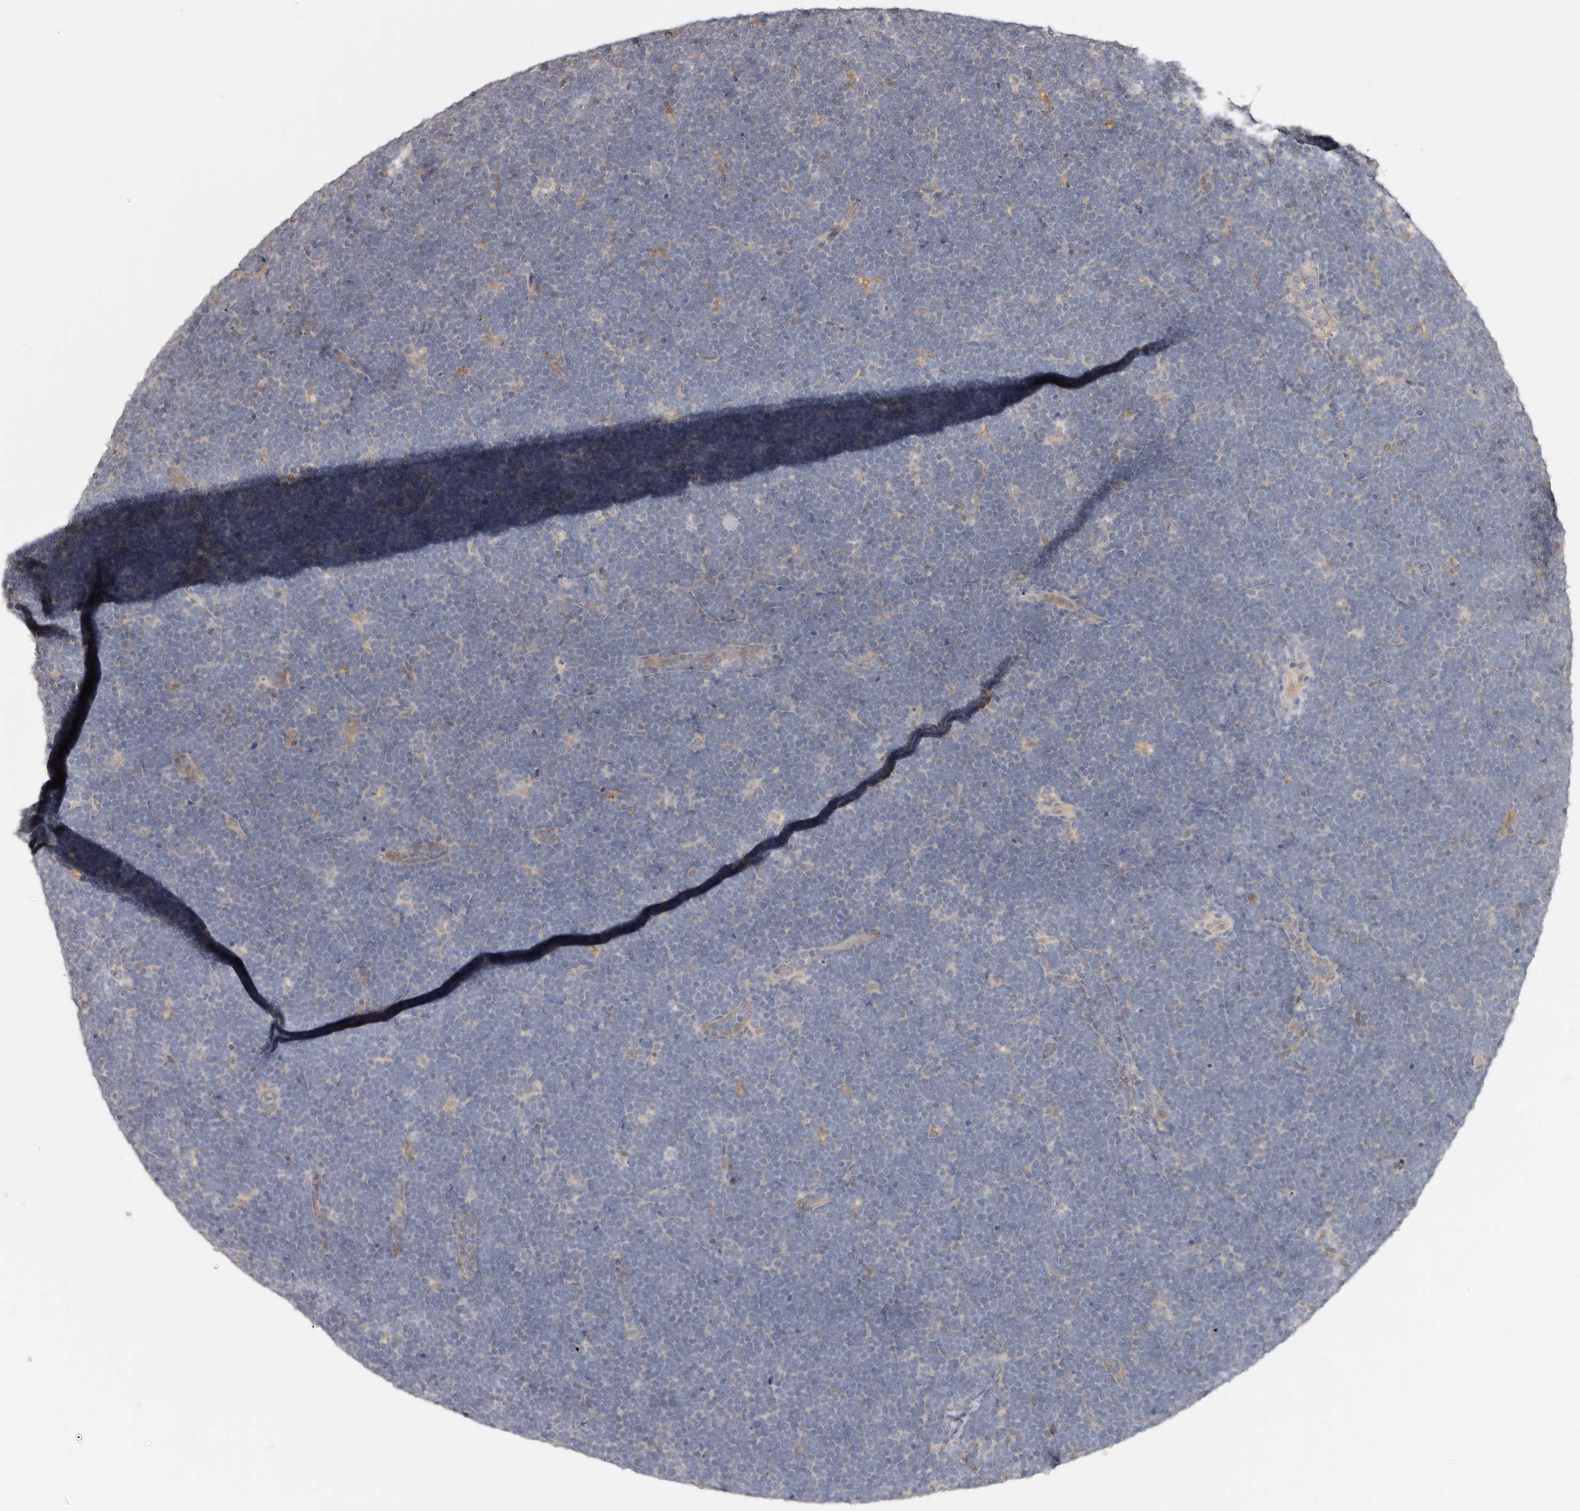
{"staining": {"intensity": "negative", "quantity": "none", "location": "none"}, "tissue": "lymphoma", "cell_type": "Tumor cells", "image_type": "cancer", "snomed": [{"axis": "morphology", "description": "Malignant lymphoma, non-Hodgkin's type, High grade"}, {"axis": "topography", "description": "Lymph node"}], "caption": "Immunohistochemistry image of neoplastic tissue: human lymphoma stained with DAB displays no significant protein staining in tumor cells.", "gene": "RSPO2", "patient": {"sex": "male", "age": 13}}